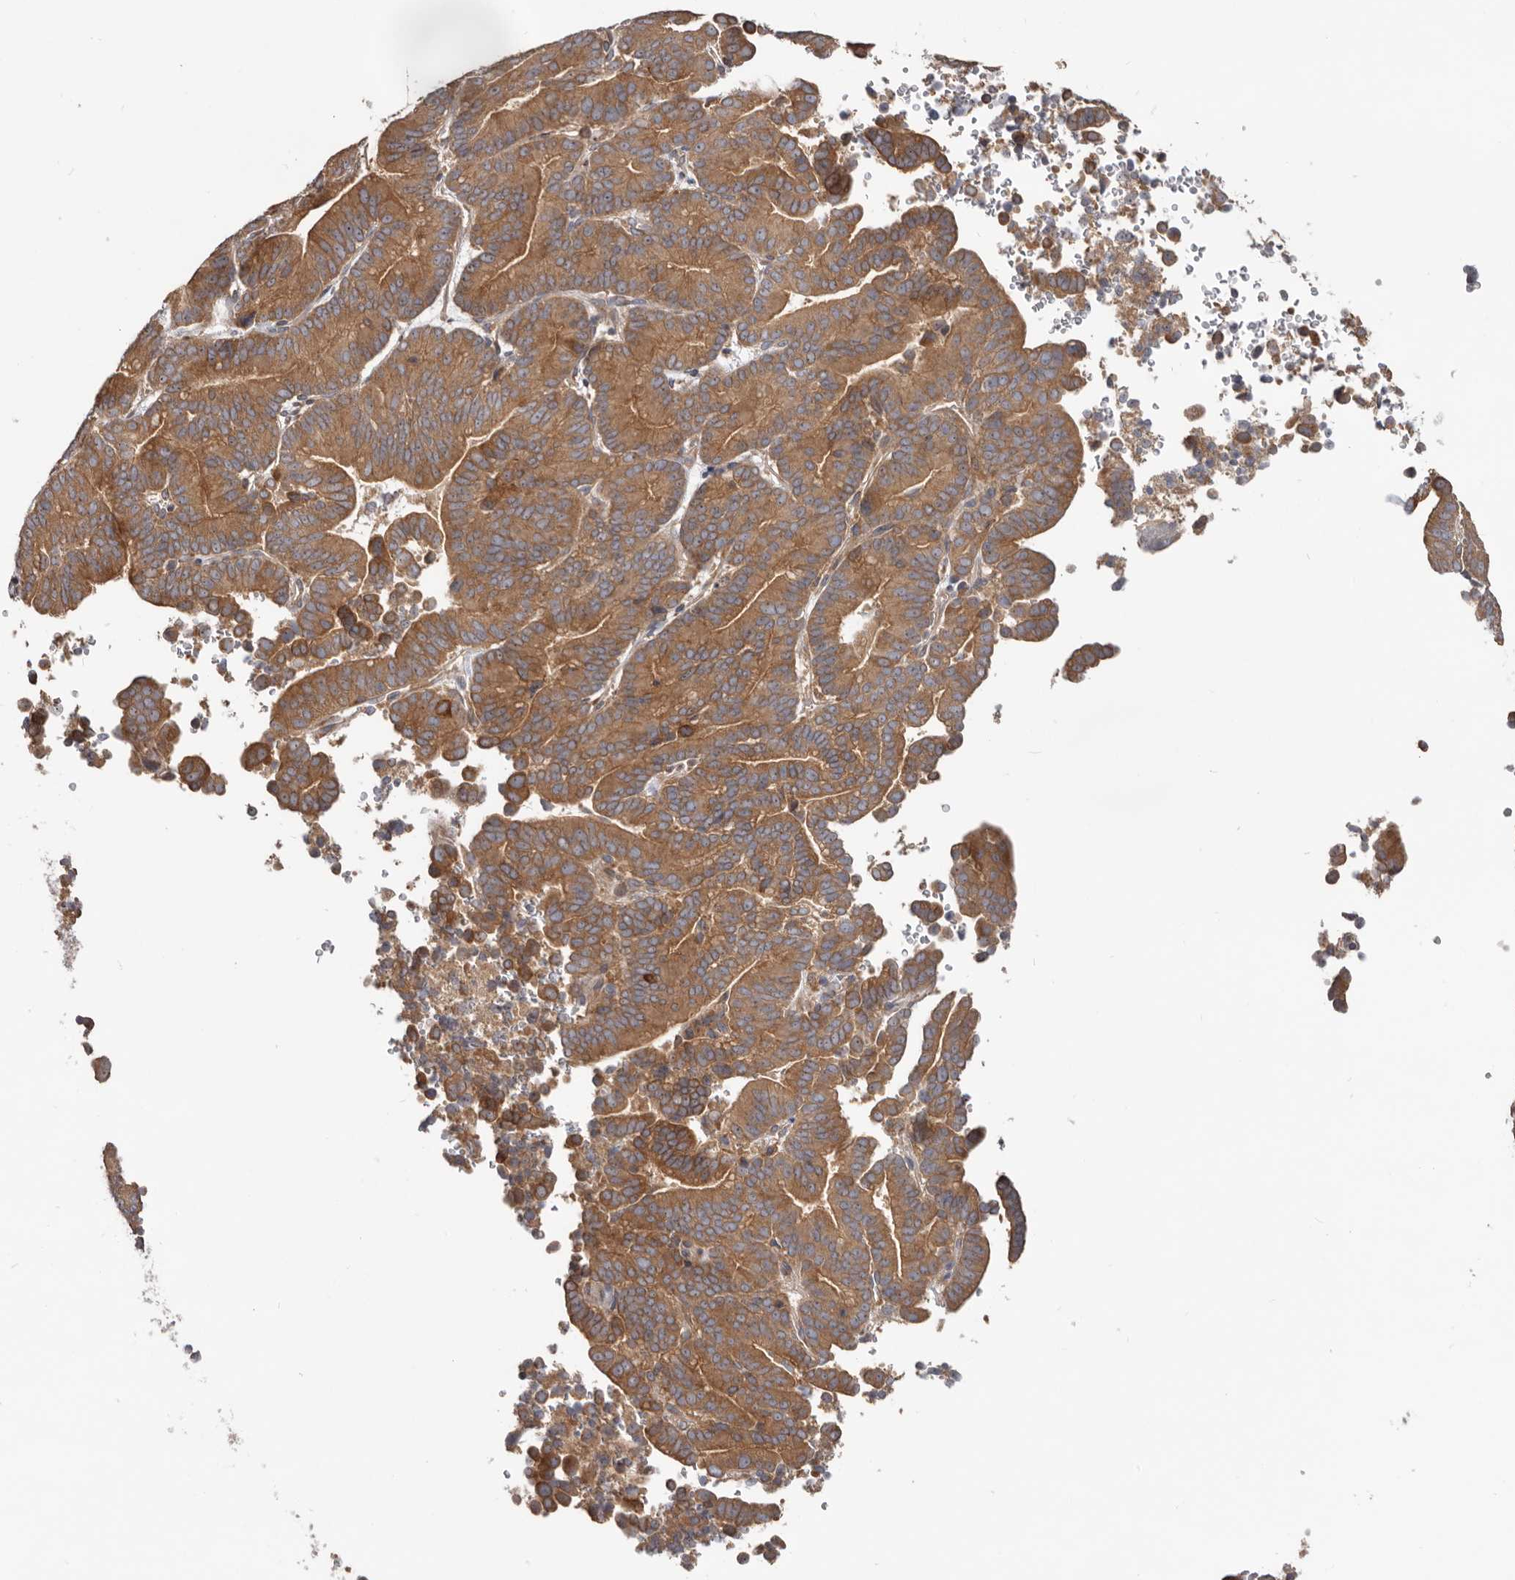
{"staining": {"intensity": "moderate", "quantity": ">75%", "location": "cytoplasmic/membranous"}, "tissue": "liver cancer", "cell_type": "Tumor cells", "image_type": "cancer", "snomed": [{"axis": "morphology", "description": "Cholangiocarcinoma"}, {"axis": "topography", "description": "Liver"}], "caption": "DAB immunohistochemical staining of human liver cancer (cholangiocarcinoma) shows moderate cytoplasmic/membranous protein staining in approximately >75% of tumor cells.", "gene": "HINT3", "patient": {"sex": "female", "age": 75}}